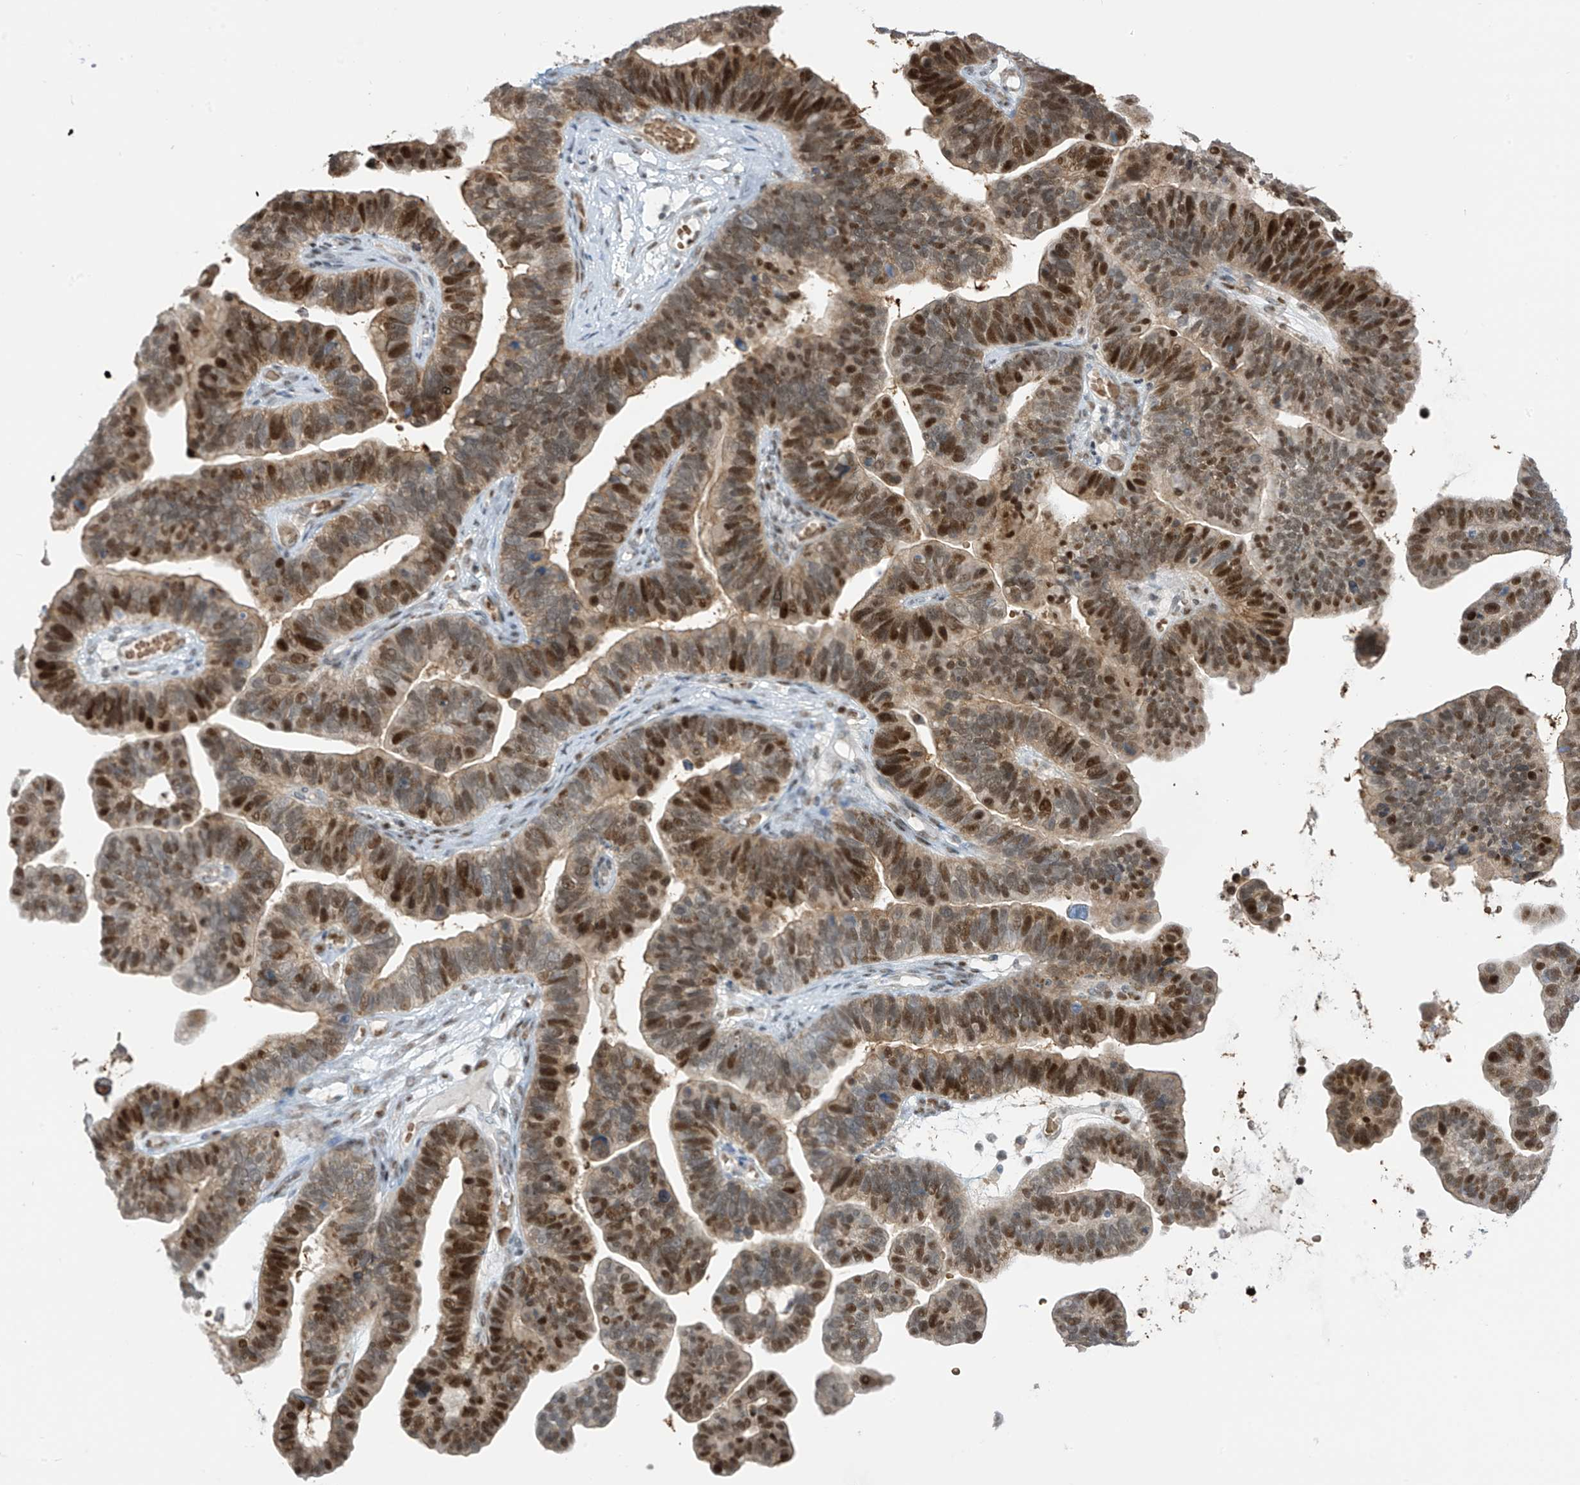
{"staining": {"intensity": "strong", "quantity": "25%-75%", "location": "nuclear"}, "tissue": "ovarian cancer", "cell_type": "Tumor cells", "image_type": "cancer", "snomed": [{"axis": "morphology", "description": "Cystadenocarcinoma, serous, NOS"}, {"axis": "topography", "description": "Ovary"}], "caption": "Brown immunohistochemical staining in ovarian cancer exhibits strong nuclear expression in about 25%-75% of tumor cells.", "gene": "ZCWPW2", "patient": {"sex": "female", "age": 56}}